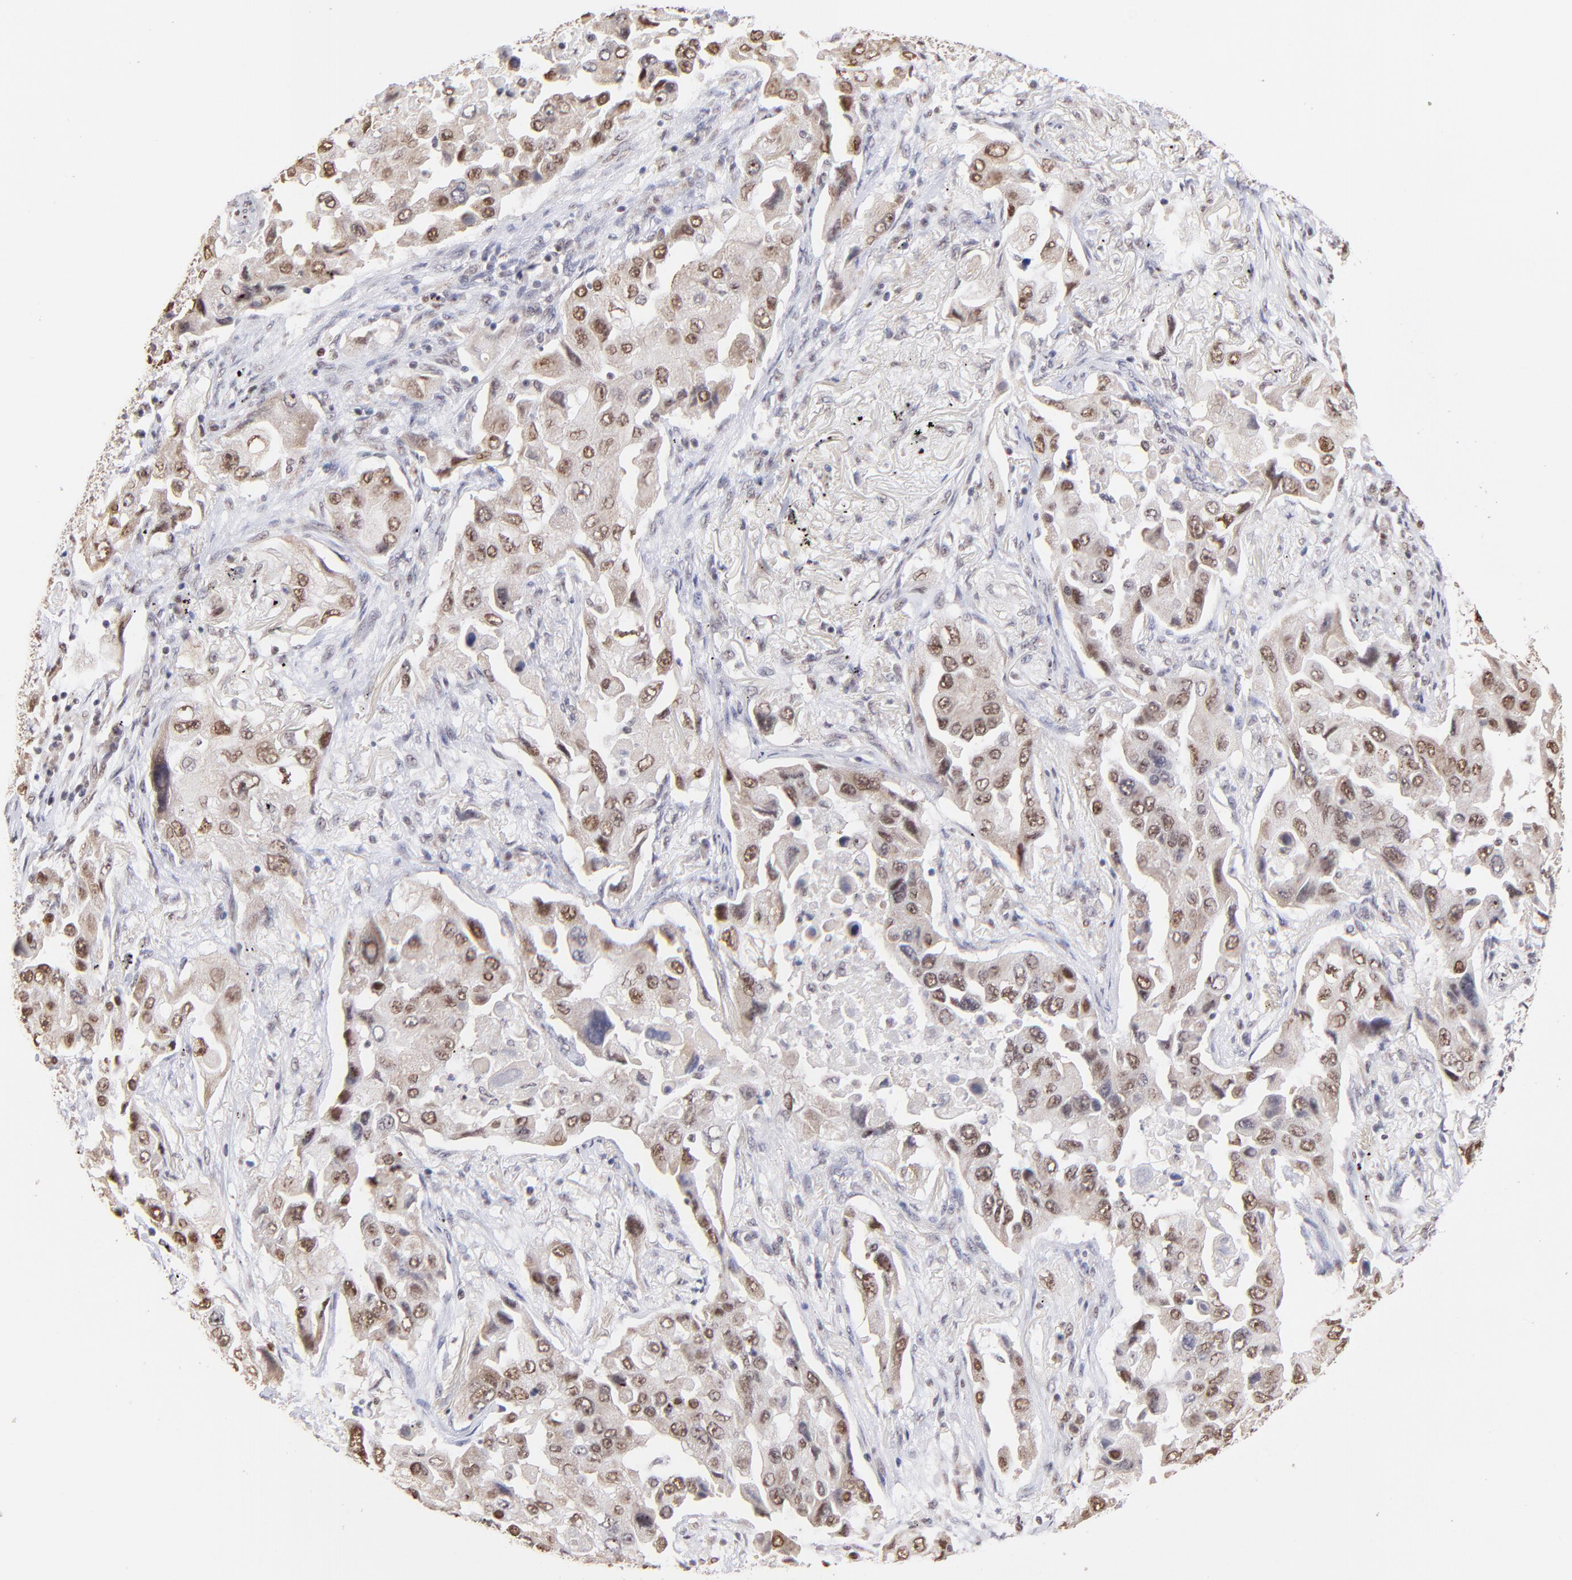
{"staining": {"intensity": "weak", "quantity": ">75%", "location": "nuclear"}, "tissue": "lung cancer", "cell_type": "Tumor cells", "image_type": "cancer", "snomed": [{"axis": "morphology", "description": "Adenocarcinoma, NOS"}, {"axis": "topography", "description": "Lung"}], "caption": "A brown stain shows weak nuclear expression of a protein in lung cancer (adenocarcinoma) tumor cells. (Brightfield microscopy of DAB IHC at high magnification).", "gene": "ZNF670", "patient": {"sex": "female", "age": 65}}